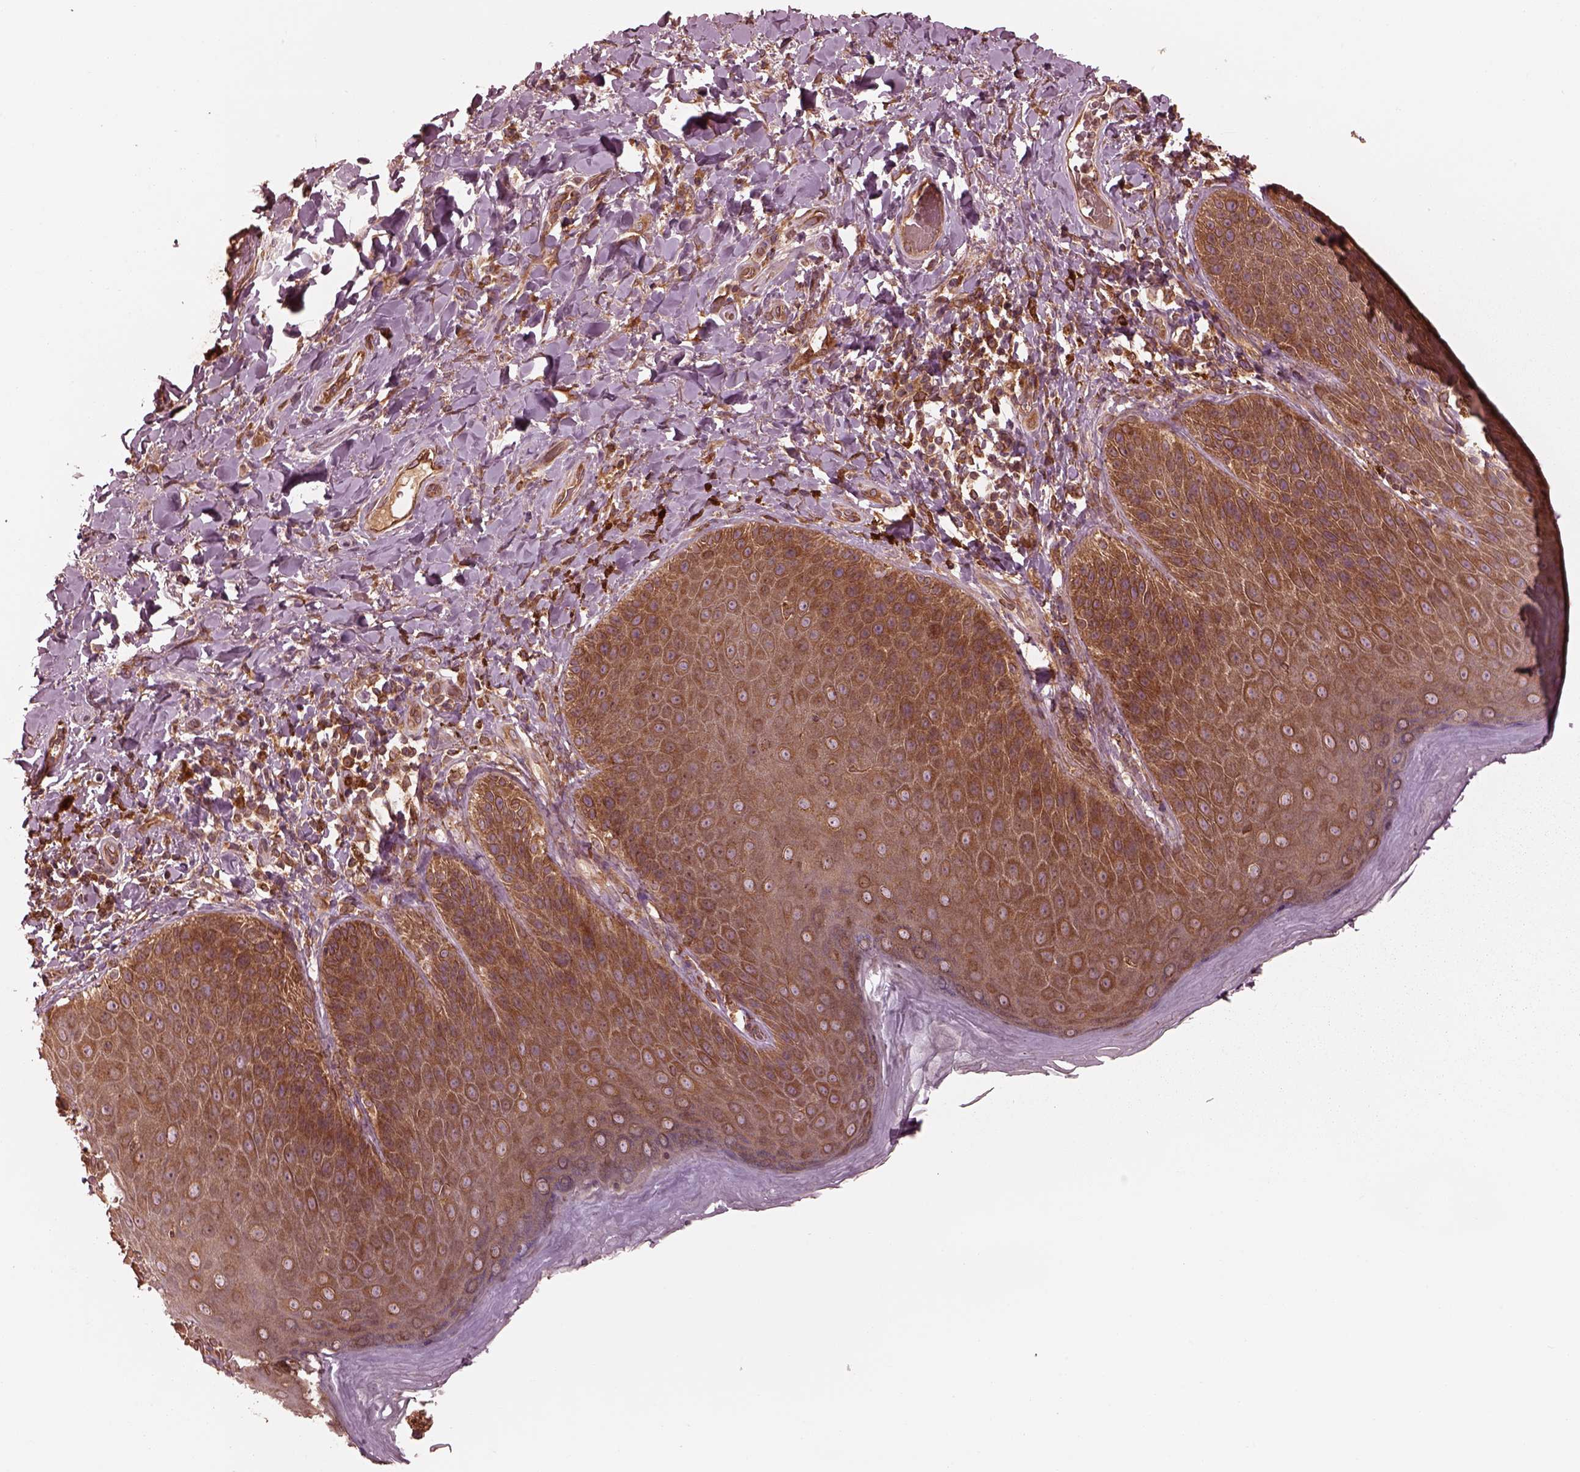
{"staining": {"intensity": "moderate", "quantity": ">75%", "location": "cytoplasmic/membranous"}, "tissue": "skin", "cell_type": "Epidermal cells", "image_type": "normal", "snomed": [{"axis": "morphology", "description": "Normal tissue, NOS"}, {"axis": "topography", "description": "Anal"}], "caption": "Moderate cytoplasmic/membranous positivity is present in approximately >75% of epidermal cells in normal skin. (DAB (3,3'-diaminobenzidine) = brown stain, brightfield microscopy at high magnification).", "gene": "PIK3R2", "patient": {"sex": "male", "age": 53}}